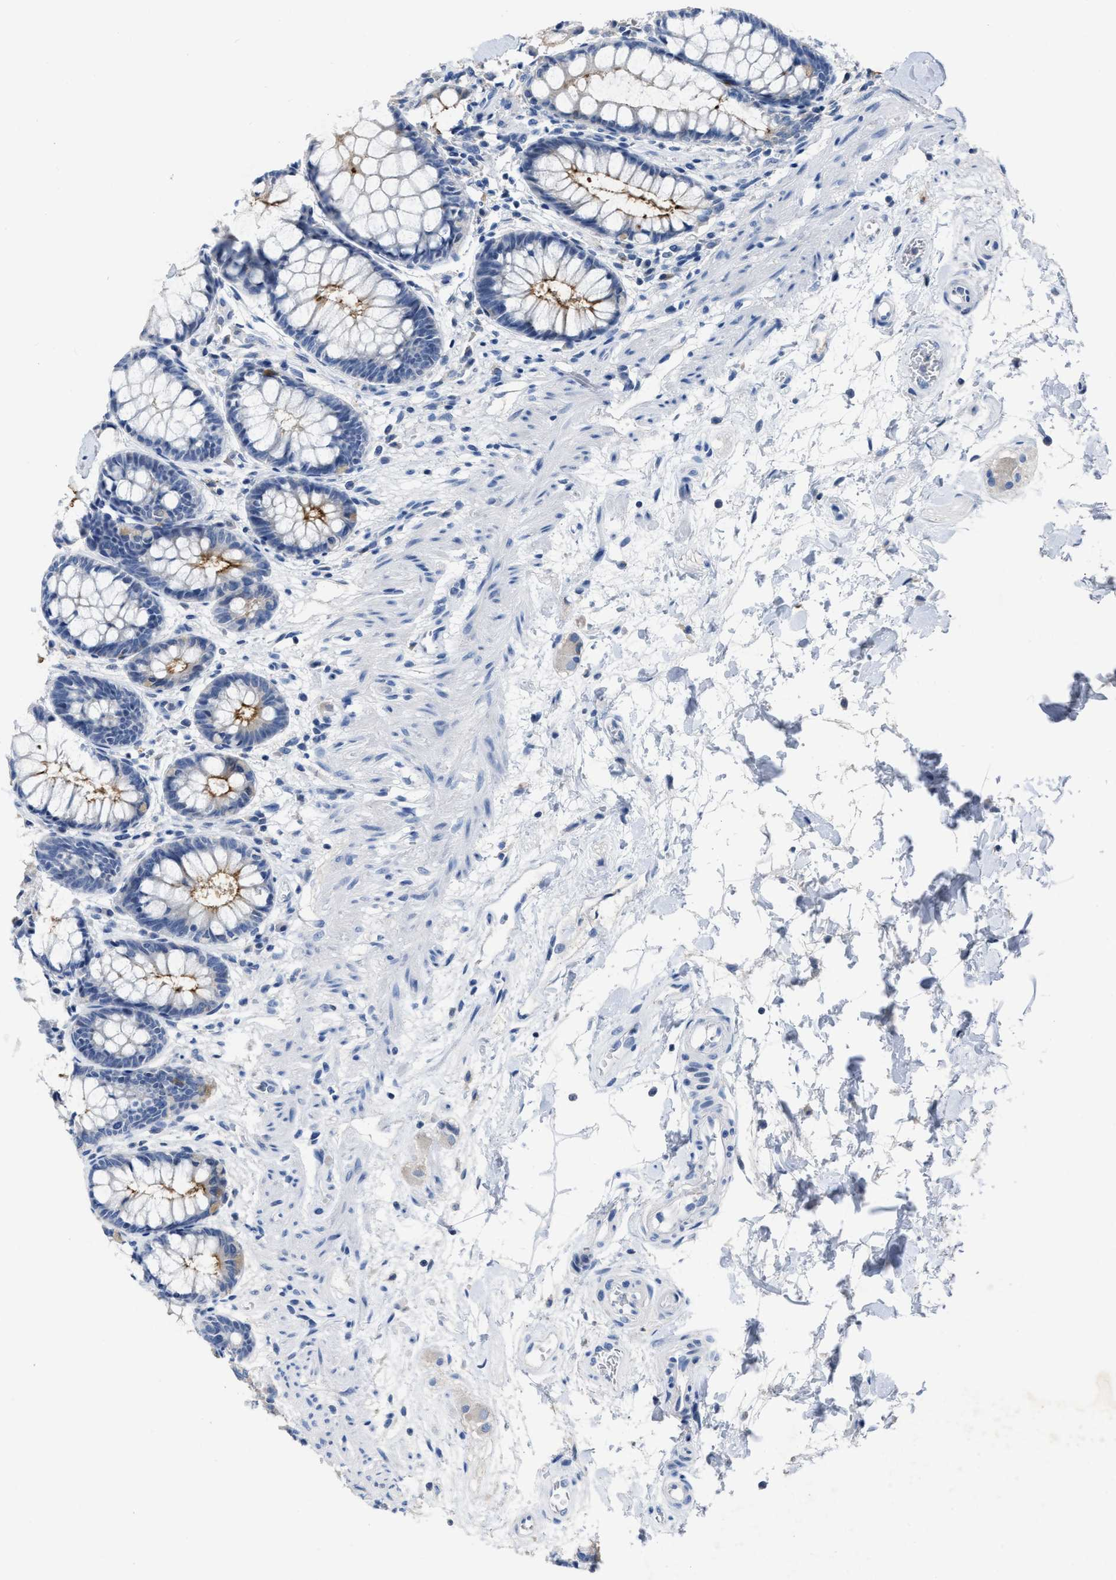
{"staining": {"intensity": "strong", "quantity": "25%-75%", "location": "cytoplasmic/membranous"}, "tissue": "rectum", "cell_type": "Glandular cells", "image_type": "normal", "snomed": [{"axis": "morphology", "description": "Normal tissue, NOS"}, {"axis": "topography", "description": "Rectum"}], "caption": "Strong cytoplasmic/membranous protein positivity is identified in about 25%-75% of glandular cells in rectum. (Brightfield microscopy of DAB IHC at high magnification).", "gene": "CEACAM5", "patient": {"sex": "male", "age": 64}}